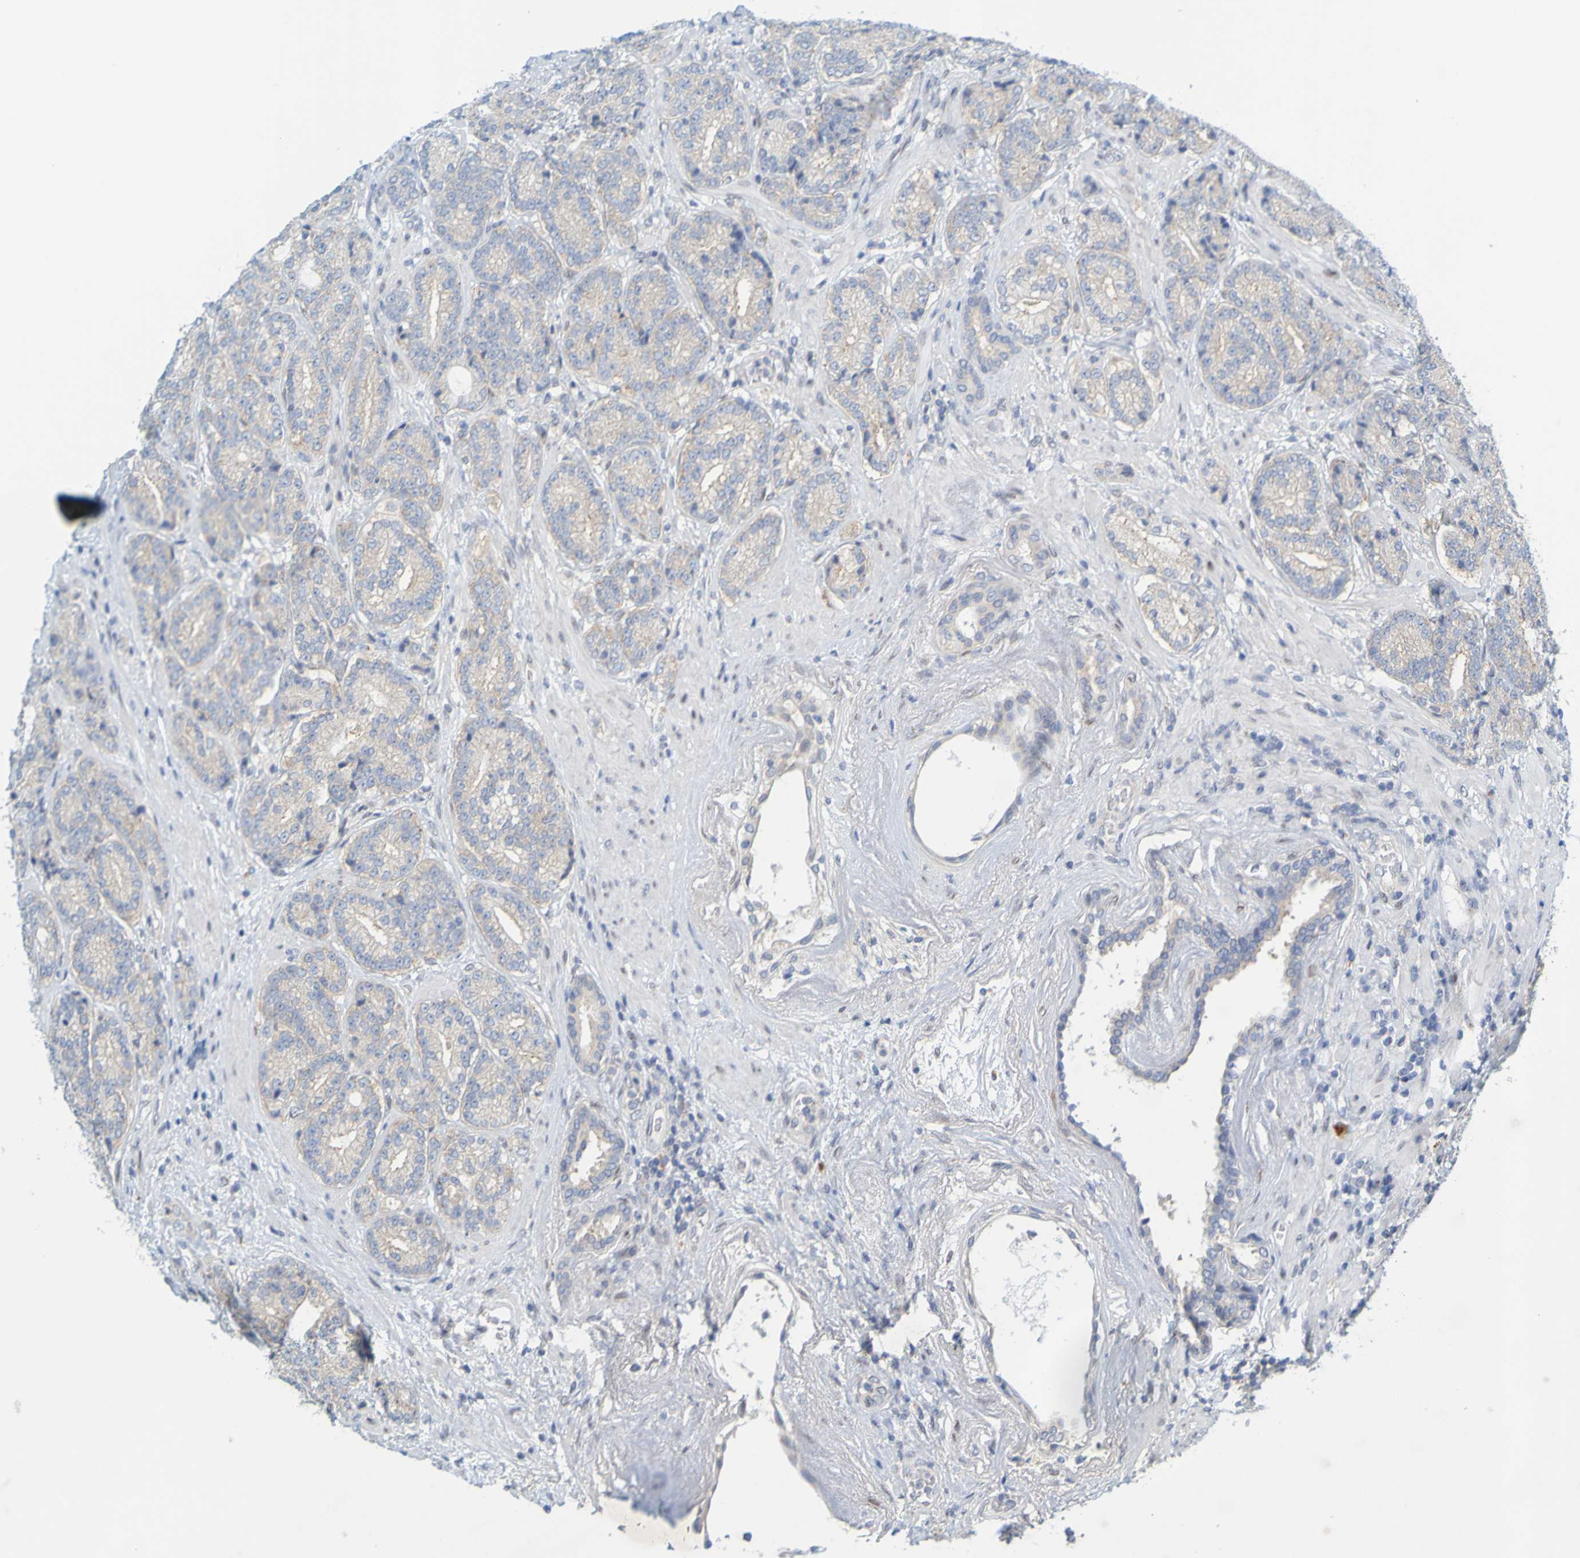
{"staining": {"intensity": "weak", "quantity": ">75%", "location": "cytoplasmic/membranous"}, "tissue": "prostate cancer", "cell_type": "Tumor cells", "image_type": "cancer", "snomed": [{"axis": "morphology", "description": "Adenocarcinoma, High grade"}, {"axis": "topography", "description": "Prostate"}], "caption": "Approximately >75% of tumor cells in prostate high-grade adenocarcinoma show weak cytoplasmic/membranous protein staining as visualized by brown immunohistochemical staining.", "gene": "MAG", "patient": {"sex": "male", "age": 61}}